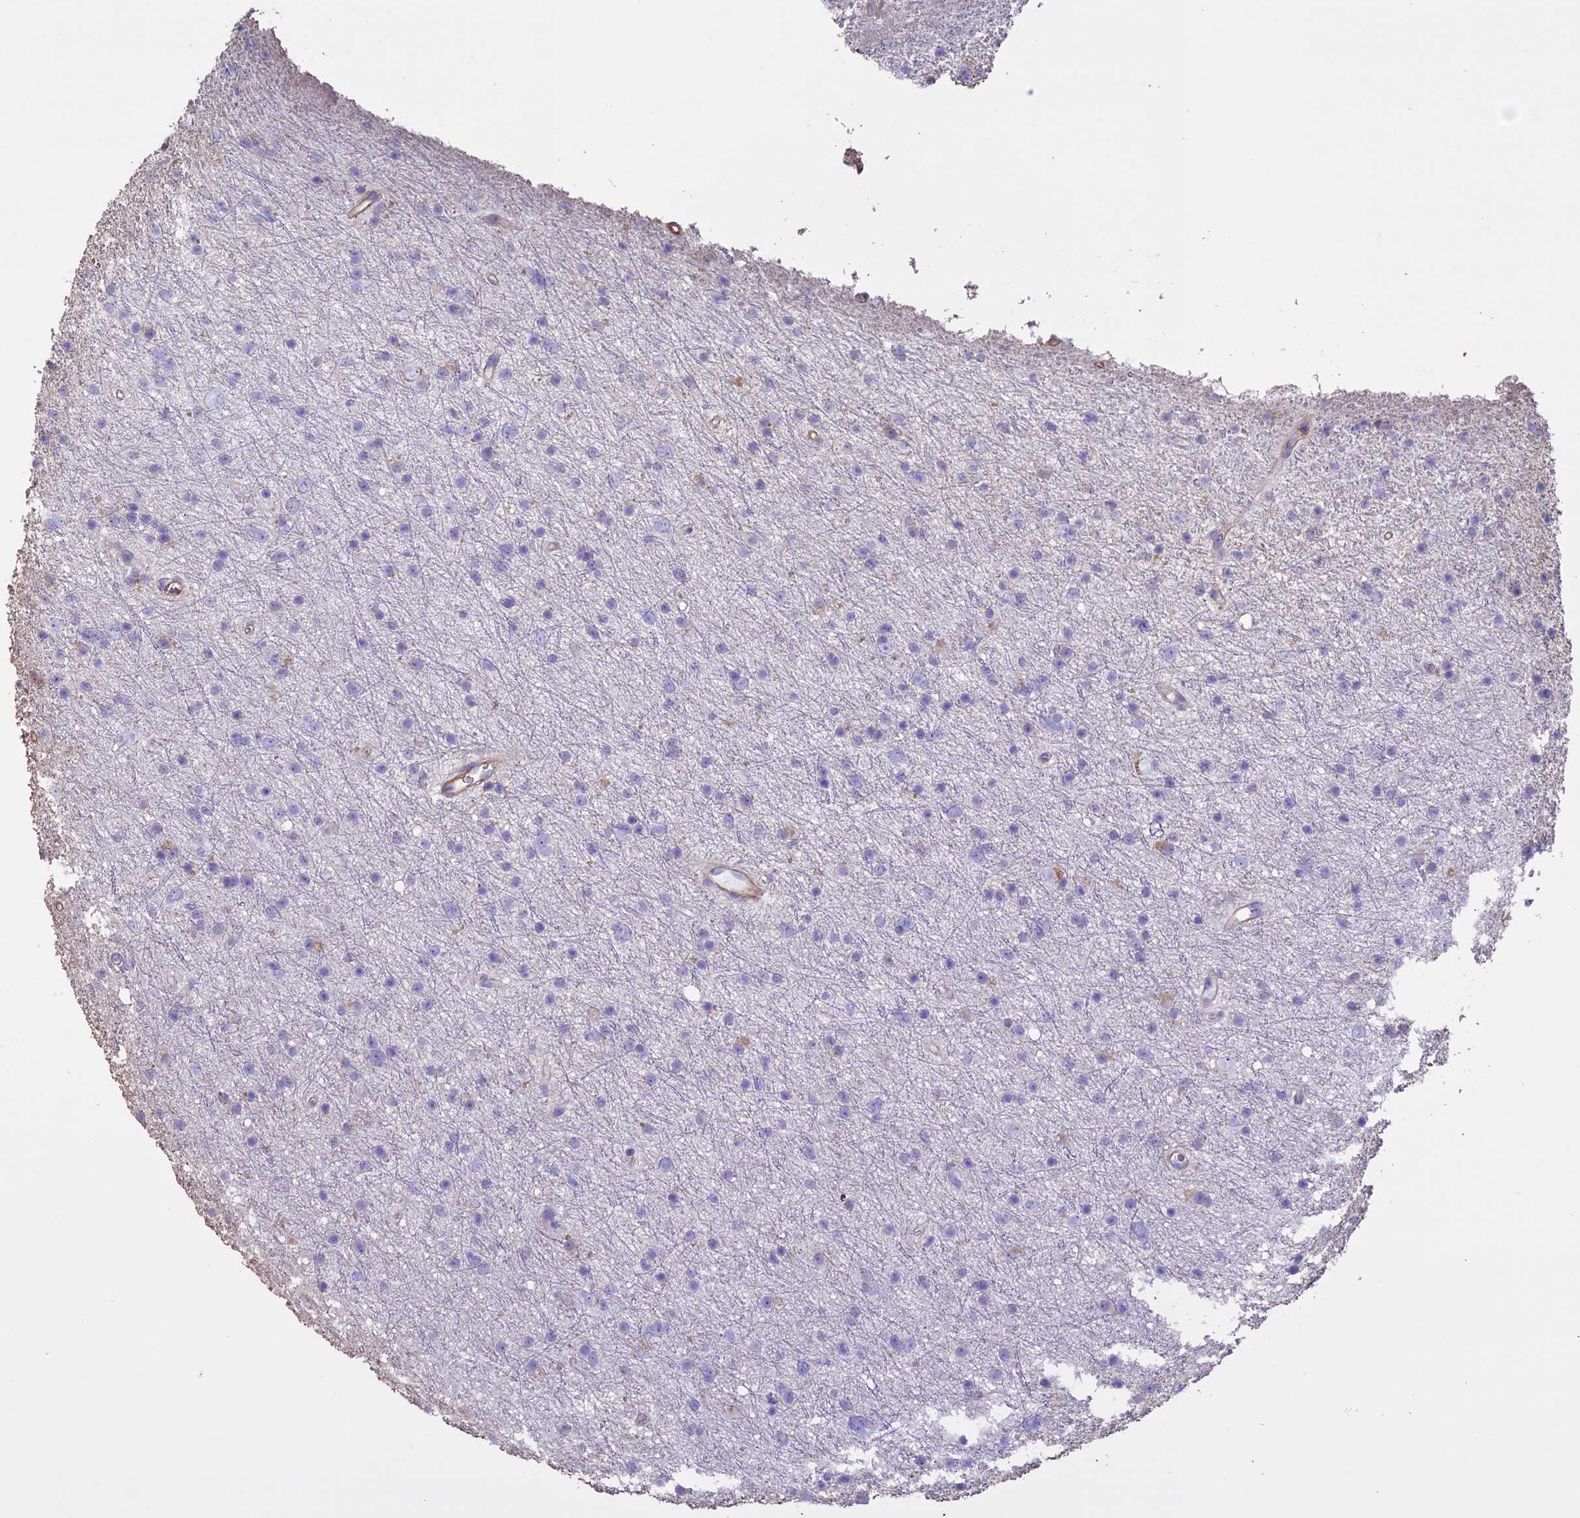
{"staining": {"intensity": "negative", "quantity": "none", "location": "none"}, "tissue": "glioma", "cell_type": "Tumor cells", "image_type": "cancer", "snomed": [{"axis": "morphology", "description": "Glioma, malignant, Low grade"}, {"axis": "topography", "description": "Cerebral cortex"}], "caption": "Tumor cells show no significant protein positivity in malignant glioma (low-grade).", "gene": "CCDC148", "patient": {"sex": "female", "age": 39}}